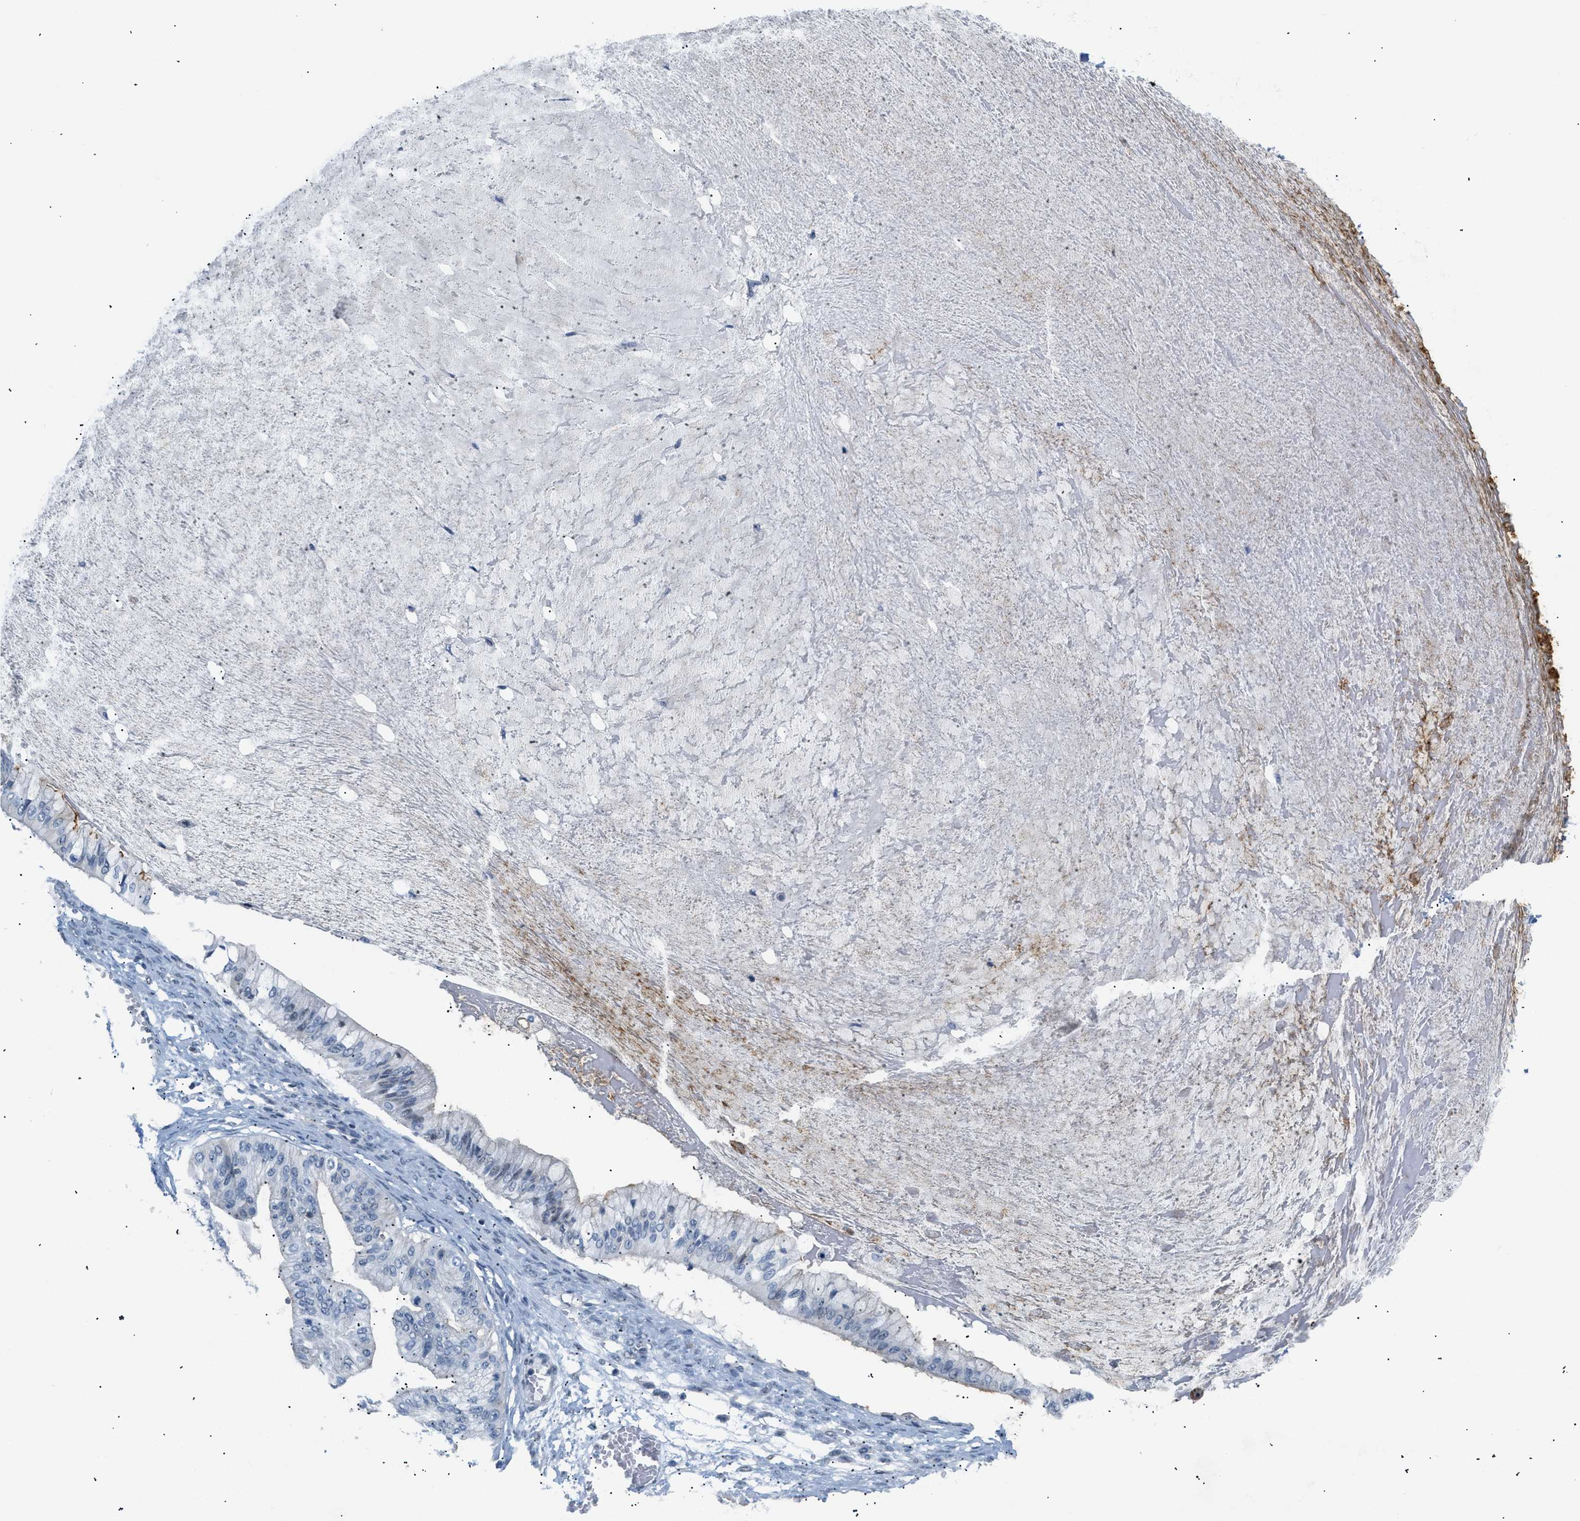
{"staining": {"intensity": "negative", "quantity": "none", "location": "none"}, "tissue": "ovarian cancer", "cell_type": "Tumor cells", "image_type": "cancer", "snomed": [{"axis": "morphology", "description": "Cystadenocarcinoma, mucinous, NOS"}, {"axis": "topography", "description": "Ovary"}], "caption": "Immunohistochemical staining of human ovarian cancer (mucinous cystadenocarcinoma) demonstrates no significant staining in tumor cells.", "gene": "KCNC3", "patient": {"sex": "female", "age": 57}}